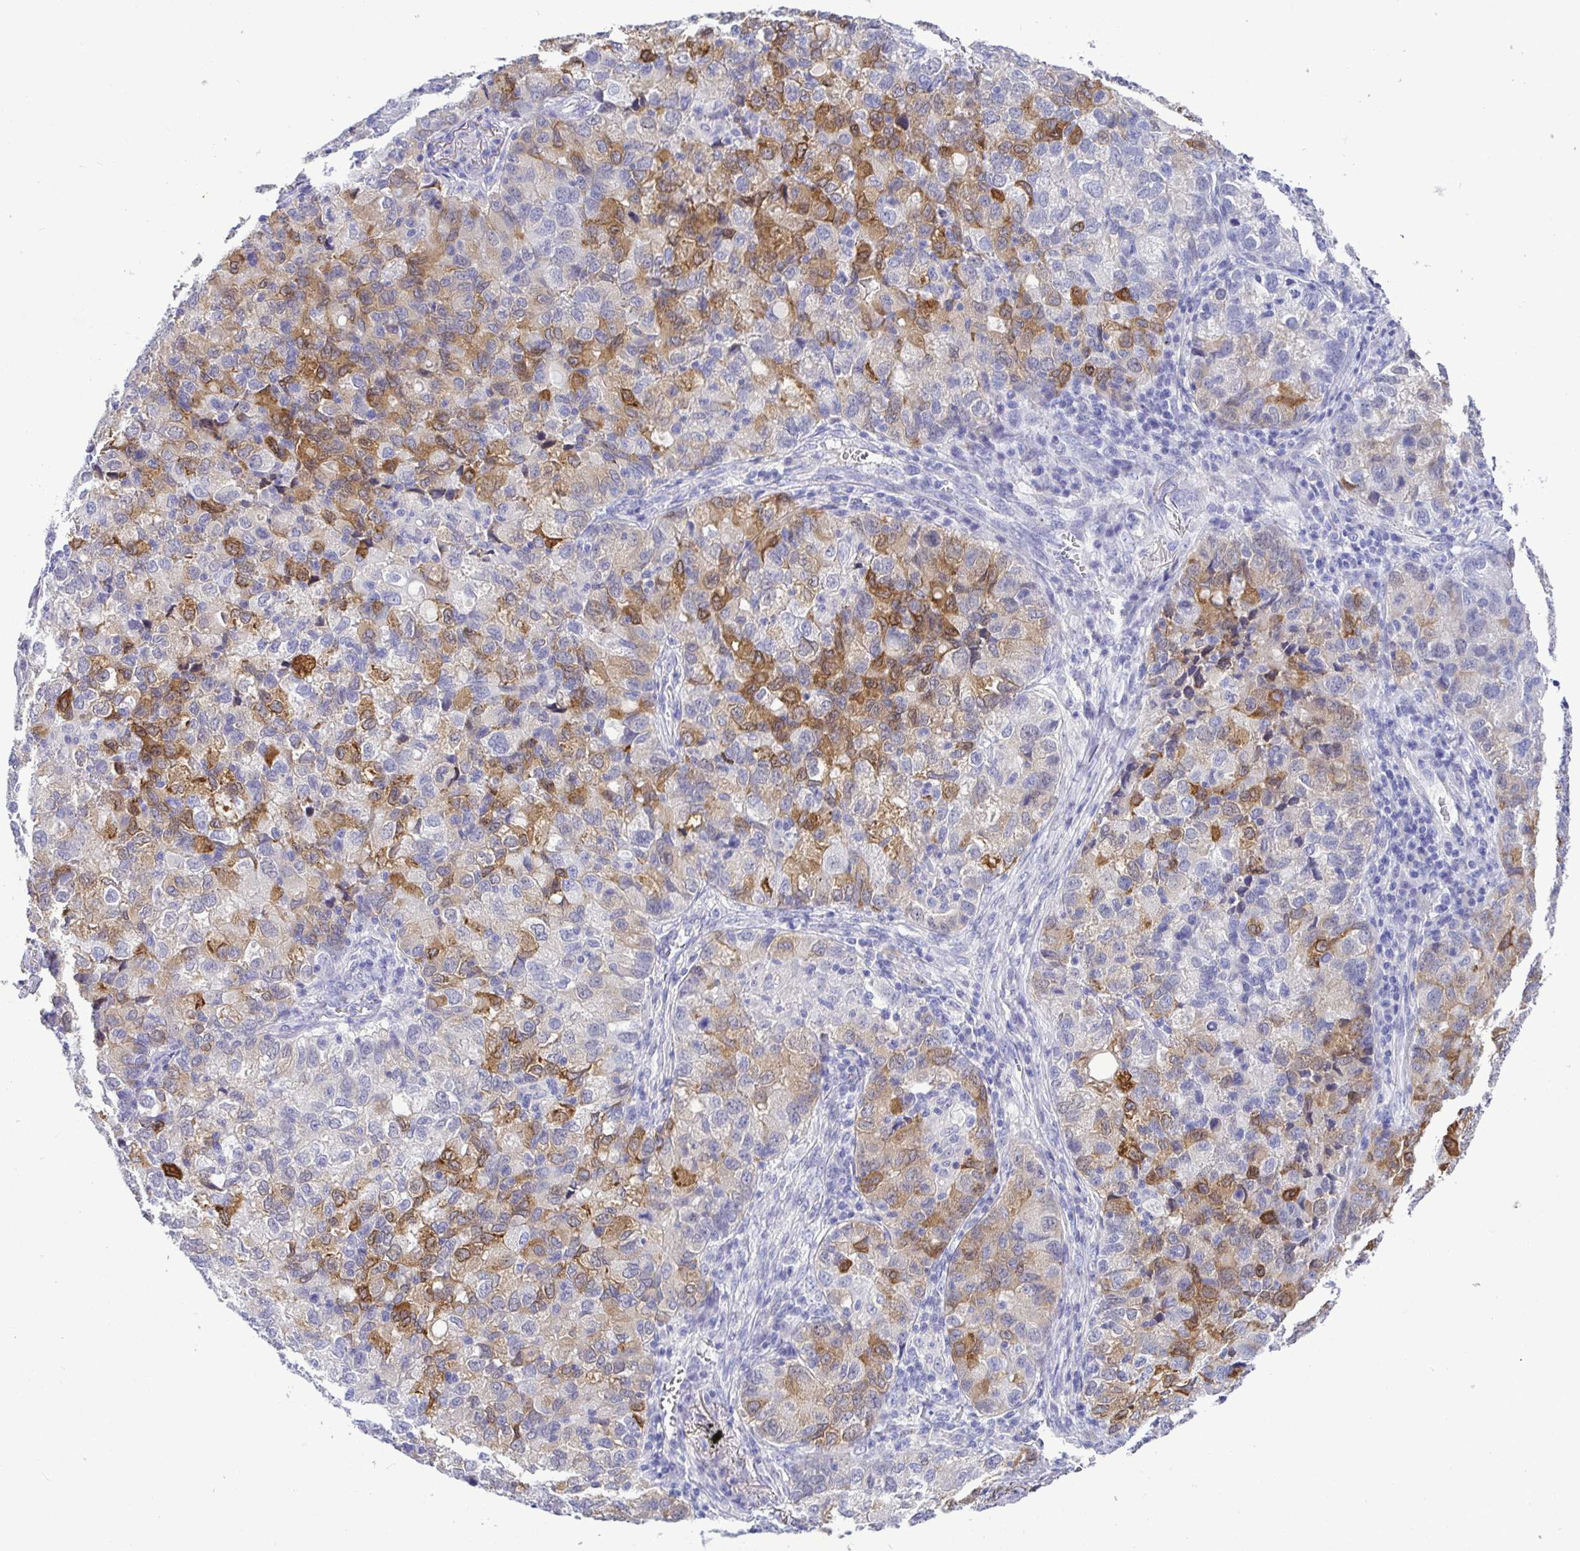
{"staining": {"intensity": "moderate", "quantity": "25%-75%", "location": "cytoplasmic/membranous"}, "tissue": "lung cancer", "cell_type": "Tumor cells", "image_type": "cancer", "snomed": [{"axis": "morphology", "description": "Normal morphology"}, {"axis": "morphology", "description": "Adenocarcinoma, NOS"}, {"axis": "topography", "description": "Lymph node"}, {"axis": "topography", "description": "Lung"}], "caption": "Lung adenocarcinoma was stained to show a protein in brown. There is medium levels of moderate cytoplasmic/membranous expression in about 25%-75% of tumor cells. The staining was performed using DAB (3,3'-diaminobenzidine) to visualize the protein expression in brown, while the nuclei were stained in blue with hematoxylin (Magnification: 20x).", "gene": "TMEM241", "patient": {"sex": "female", "age": 51}}